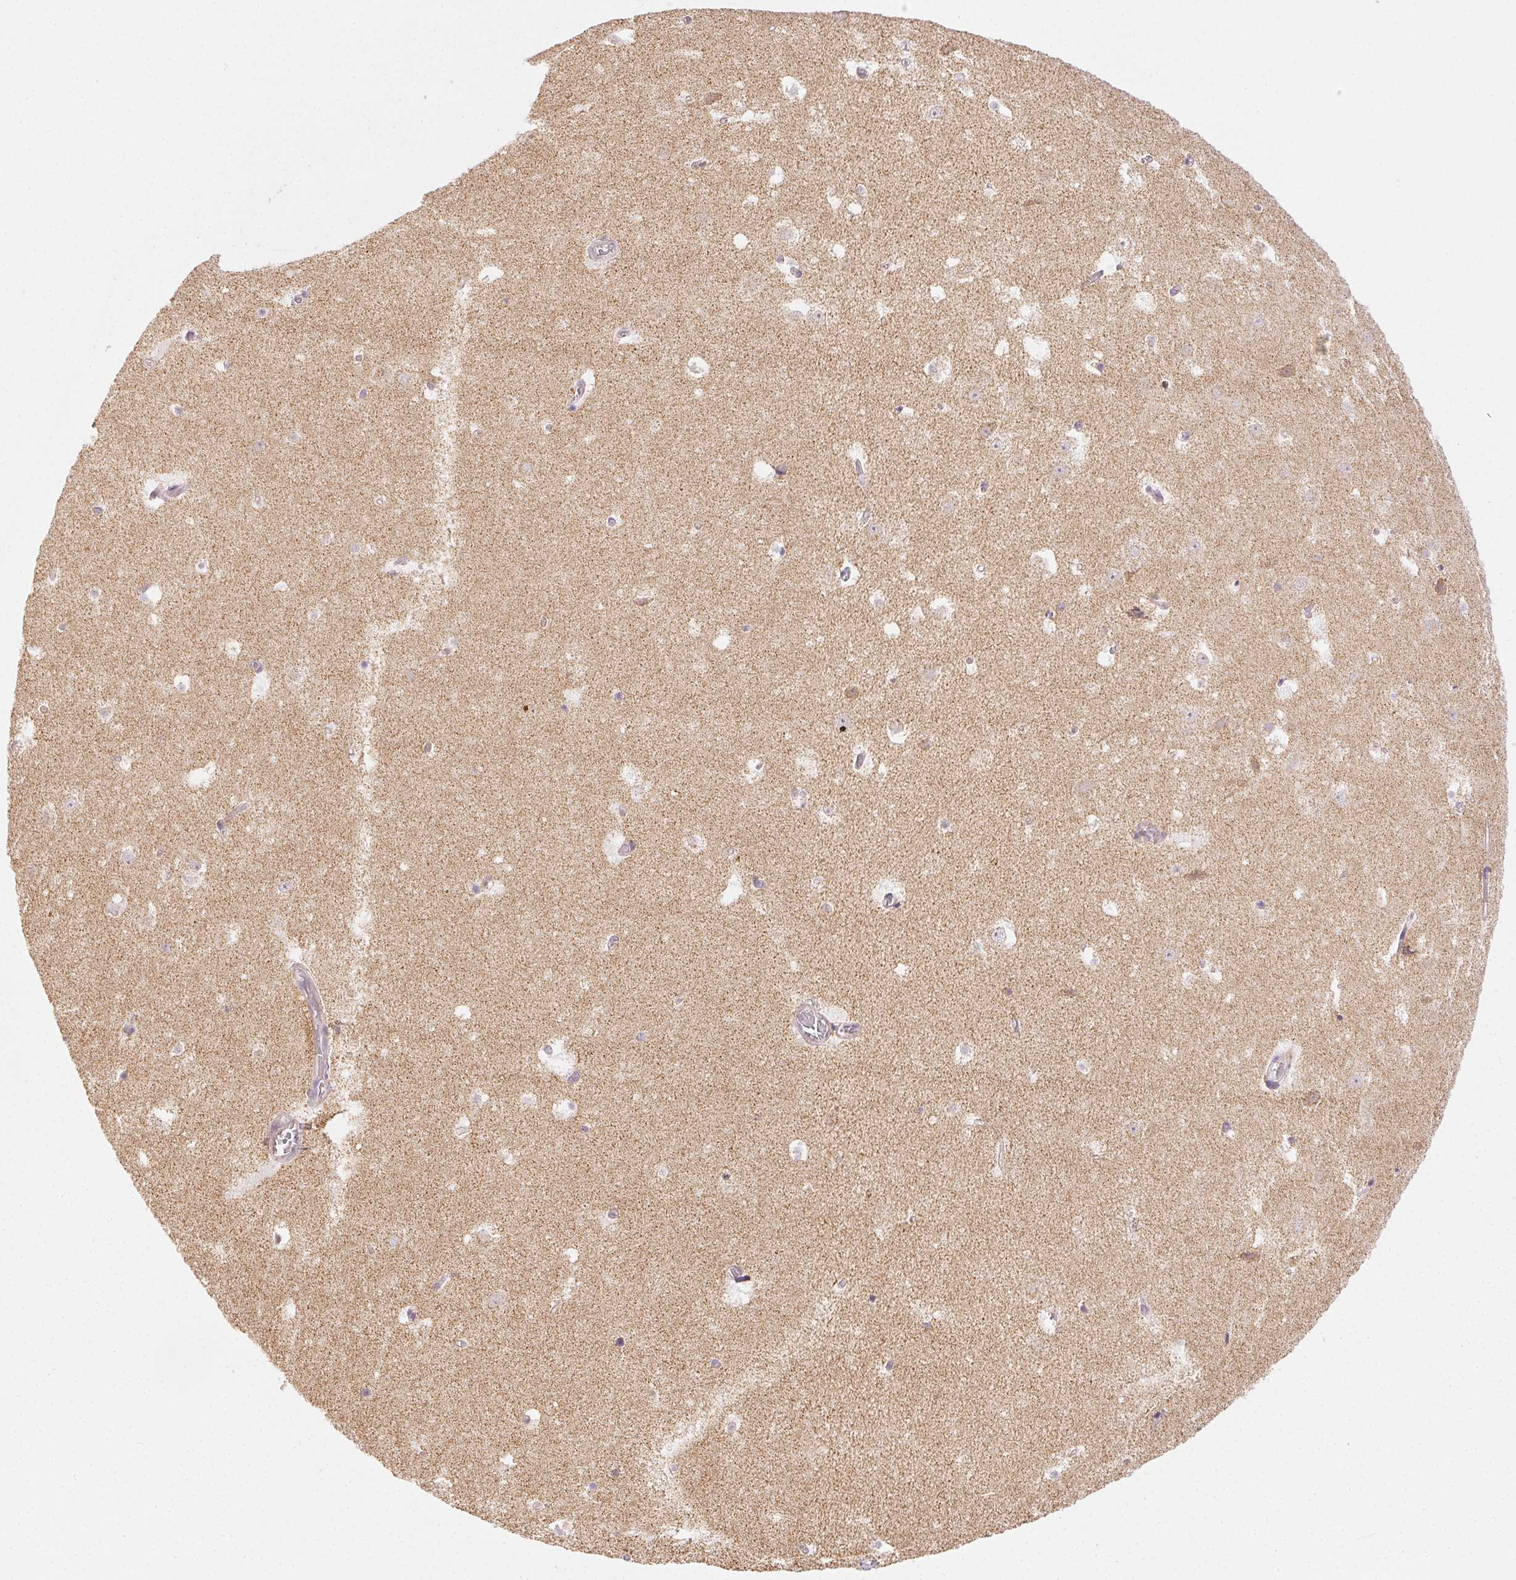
{"staining": {"intensity": "negative", "quantity": "none", "location": "none"}, "tissue": "hippocampus", "cell_type": "Glial cells", "image_type": "normal", "snomed": [{"axis": "morphology", "description": "Normal tissue, NOS"}, {"axis": "topography", "description": "Hippocampus"}], "caption": "Protein analysis of normal hippocampus reveals no significant expression in glial cells. (Immunohistochemistry (ihc), brightfield microscopy, high magnification).", "gene": "CLASP1", "patient": {"sex": "female", "age": 52}}